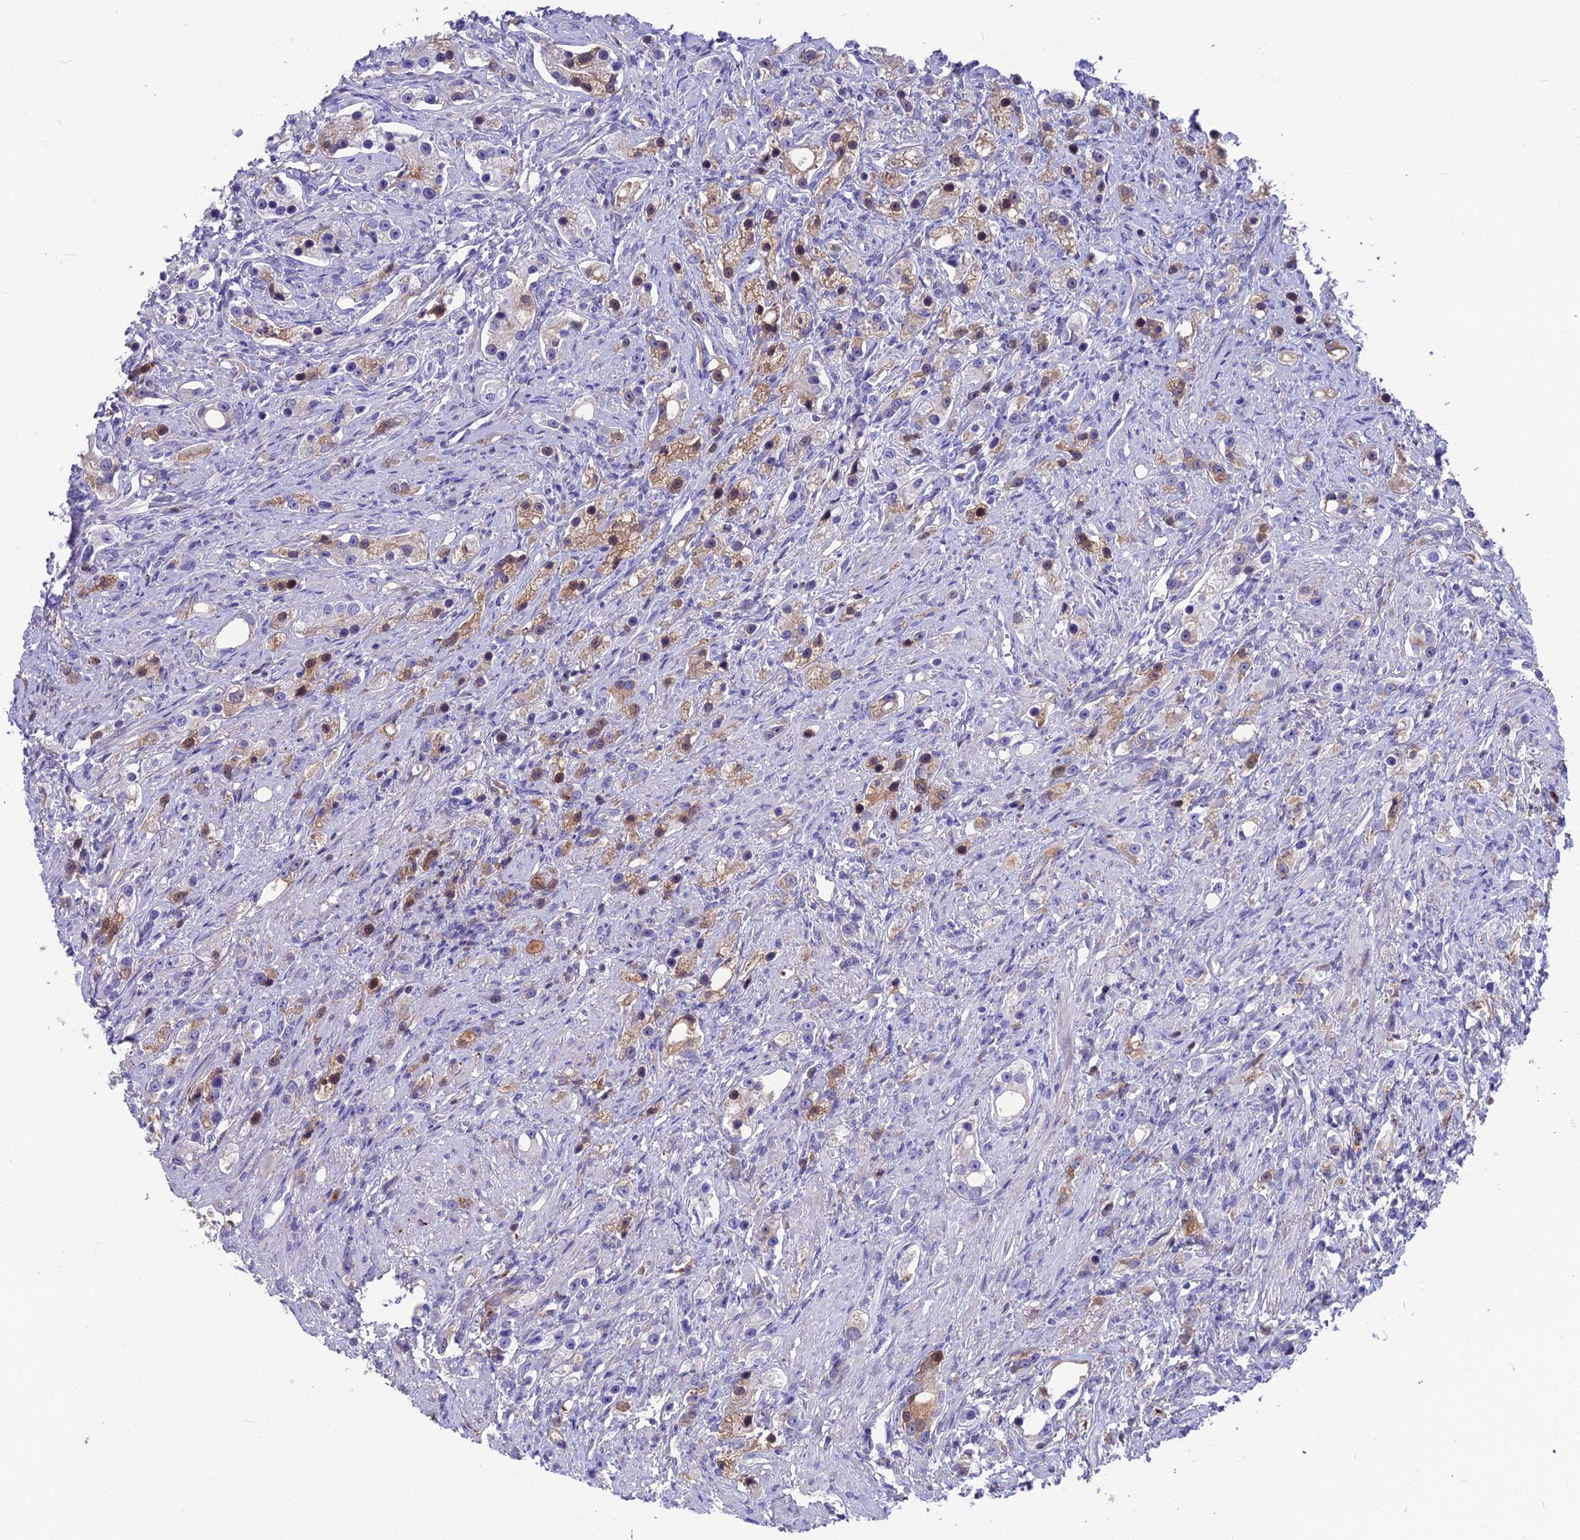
{"staining": {"intensity": "moderate", "quantity": "<25%", "location": "cytoplasmic/membranous"}, "tissue": "prostate cancer", "cell_type": "Tumor cells", "image_type": "cancer", "snomed": [{"axis": "morphology", "description": "Adenocarcinoma, High grade"}, {"axis": "topography", "description": "Prostate"}], "caption": "There is low levels of moderate cytoplasmic/membranous expression in tumor cells of prostate cancer, as demonstrated by immunohistochemical staining (brown color).", "gene": "SNAP91", "patient": {"sex": "male", "age": 63}}